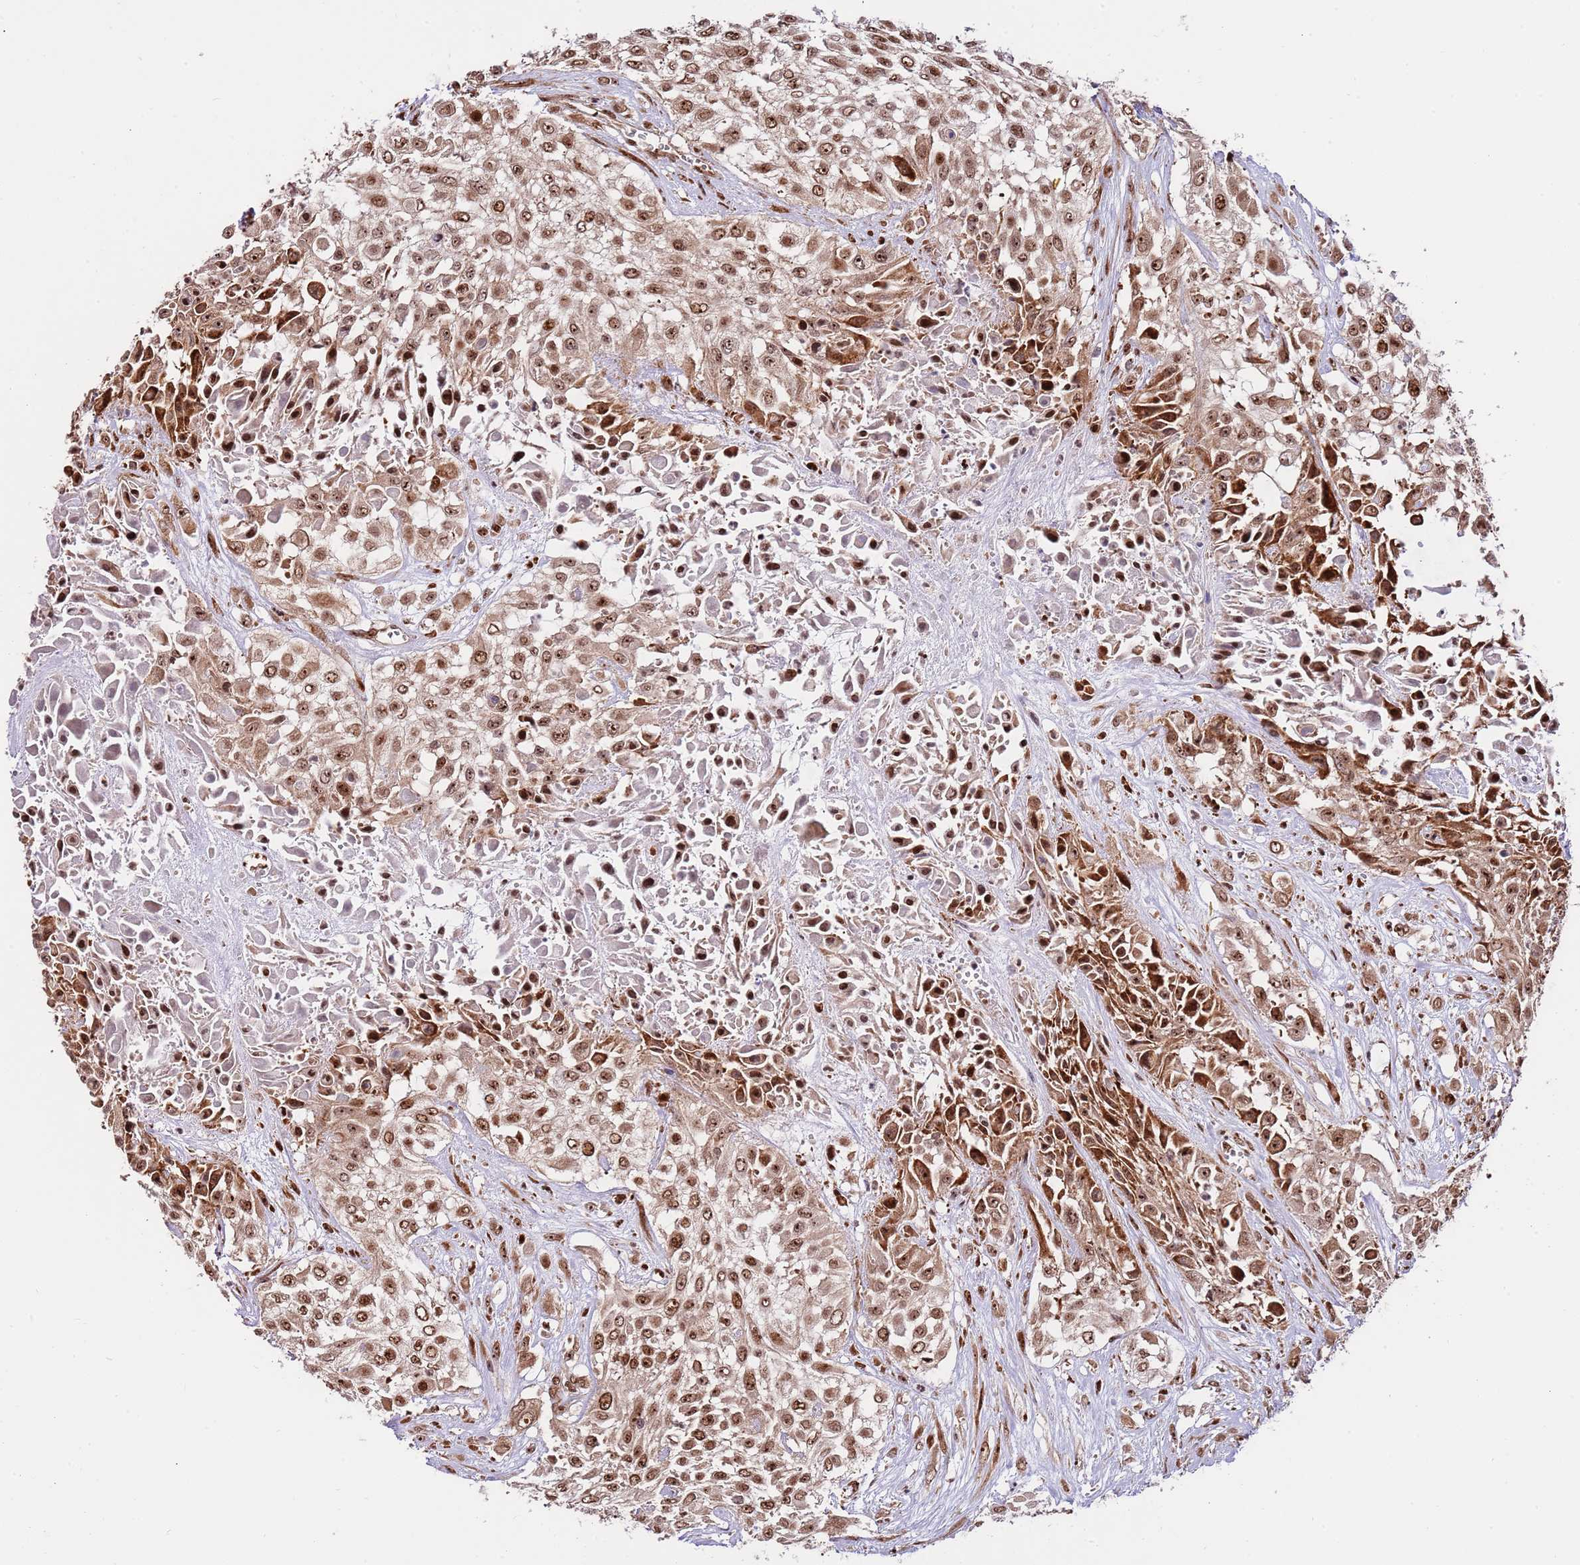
{"staining": {"intensity": "strong", "quantity": ">75%", "location": "cytoplasmic/membranous,nuclear"}, "tissue": "urothelial cancer", "cell_type": "Tumor cells", "image_type": "cancer", "snomed": [{"axis": "morphology", "description": "Urothelial carcinoma, High grade"}, {"axis": "topography", "description": "Urinary bladder"}], "caption": "Protein staining displays strong cytoplasmic/membranous and nuclear positivity in about >75% of tumor cells in high-grade urothelial carcinoma.", "gene": "RIF1", "patient": {"sex": "male", "age": 57}}